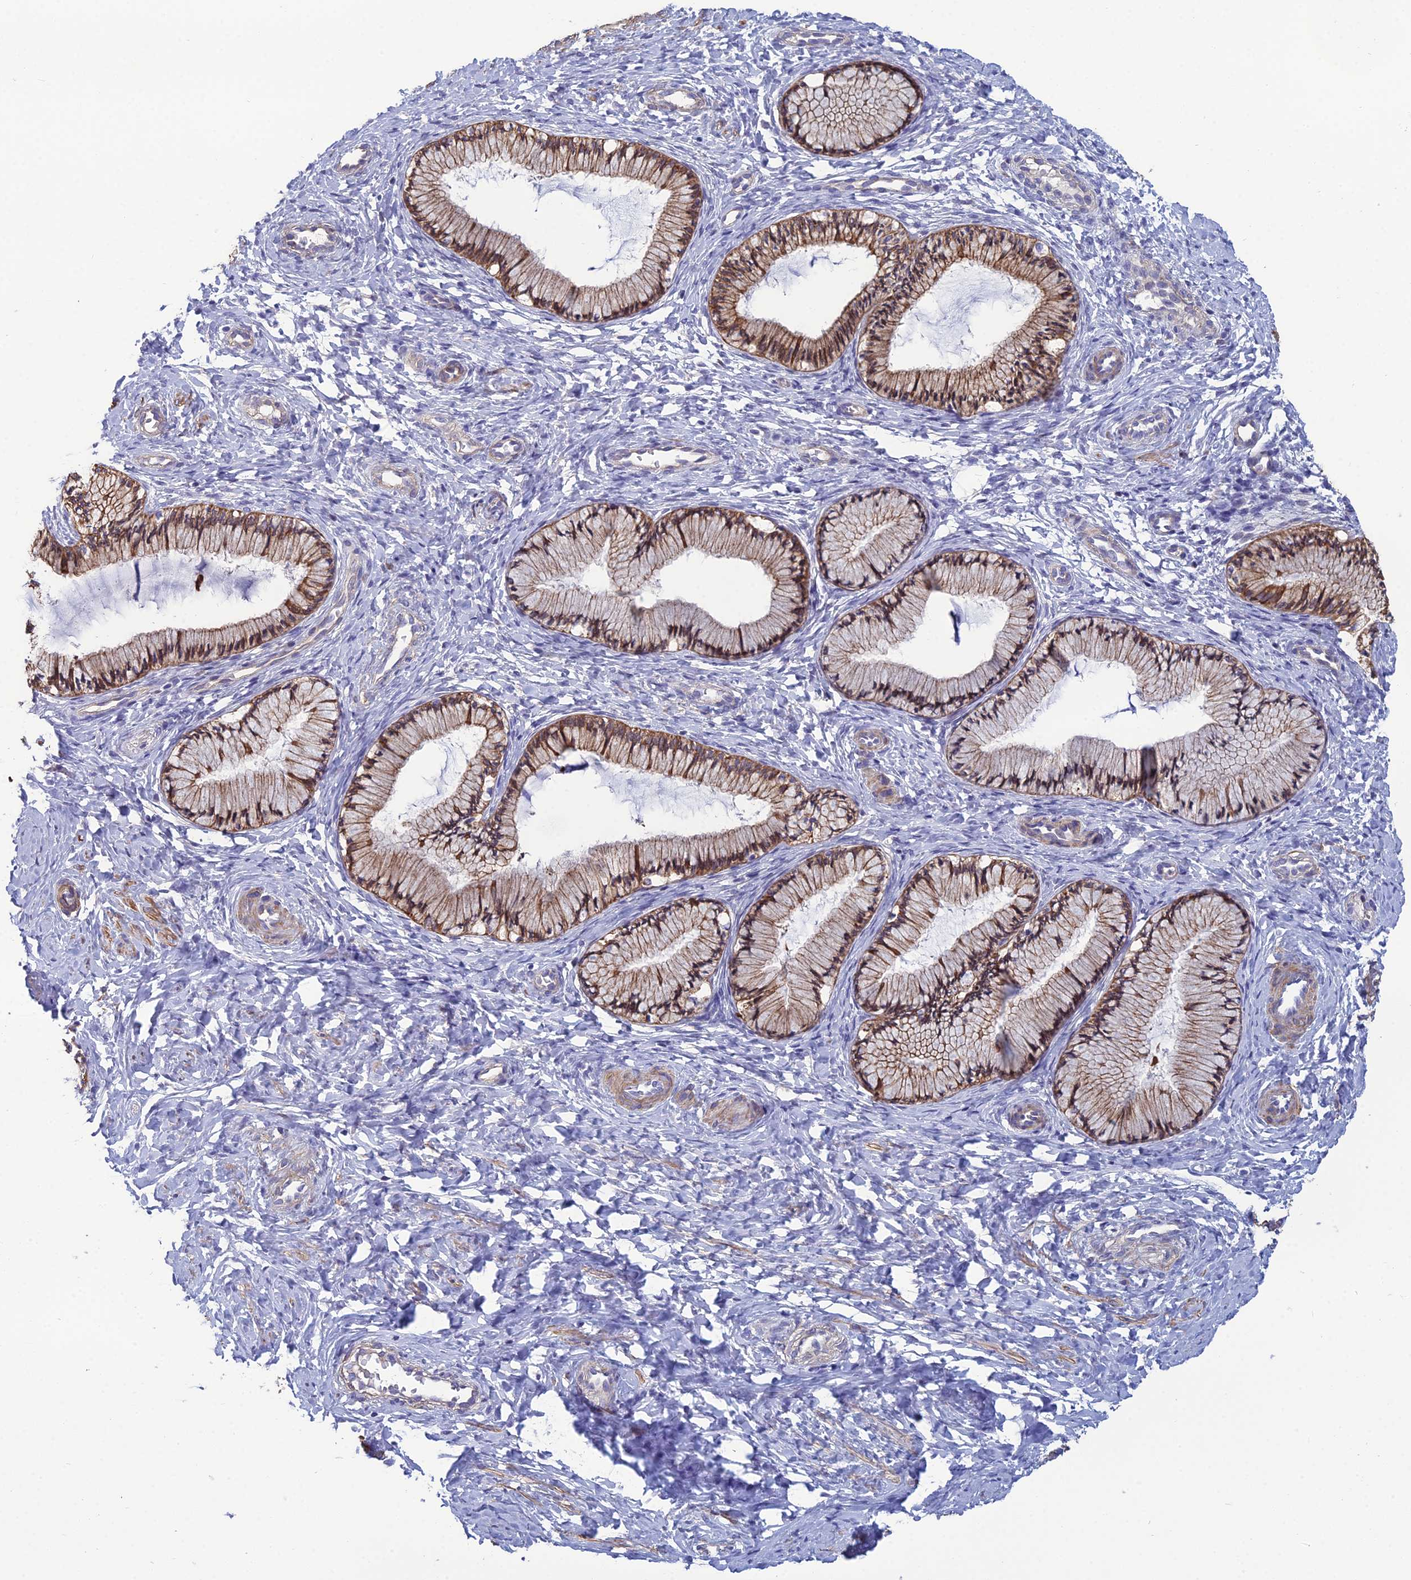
{"staining": {"intensity": "moderate", "quantity": ">75%", "location": "cytoplasmic/membranous"}, "tissue": "cervix", "cell_type": "Glandular cells", "image_type": "normal", "snomed": [{"axis": "morphology", "description": "Normal tissue, NOS"}, {"axis": "topography", "description": "Cervix"}], "caption": "This is an image of immunohistochemistry staining of unremarkable cervix, which shows moderate staining in the cytoplasmic/membranous of glandular cells.", "gene": "LZTS2", "patient": {"sex": "female", "age": 27}}